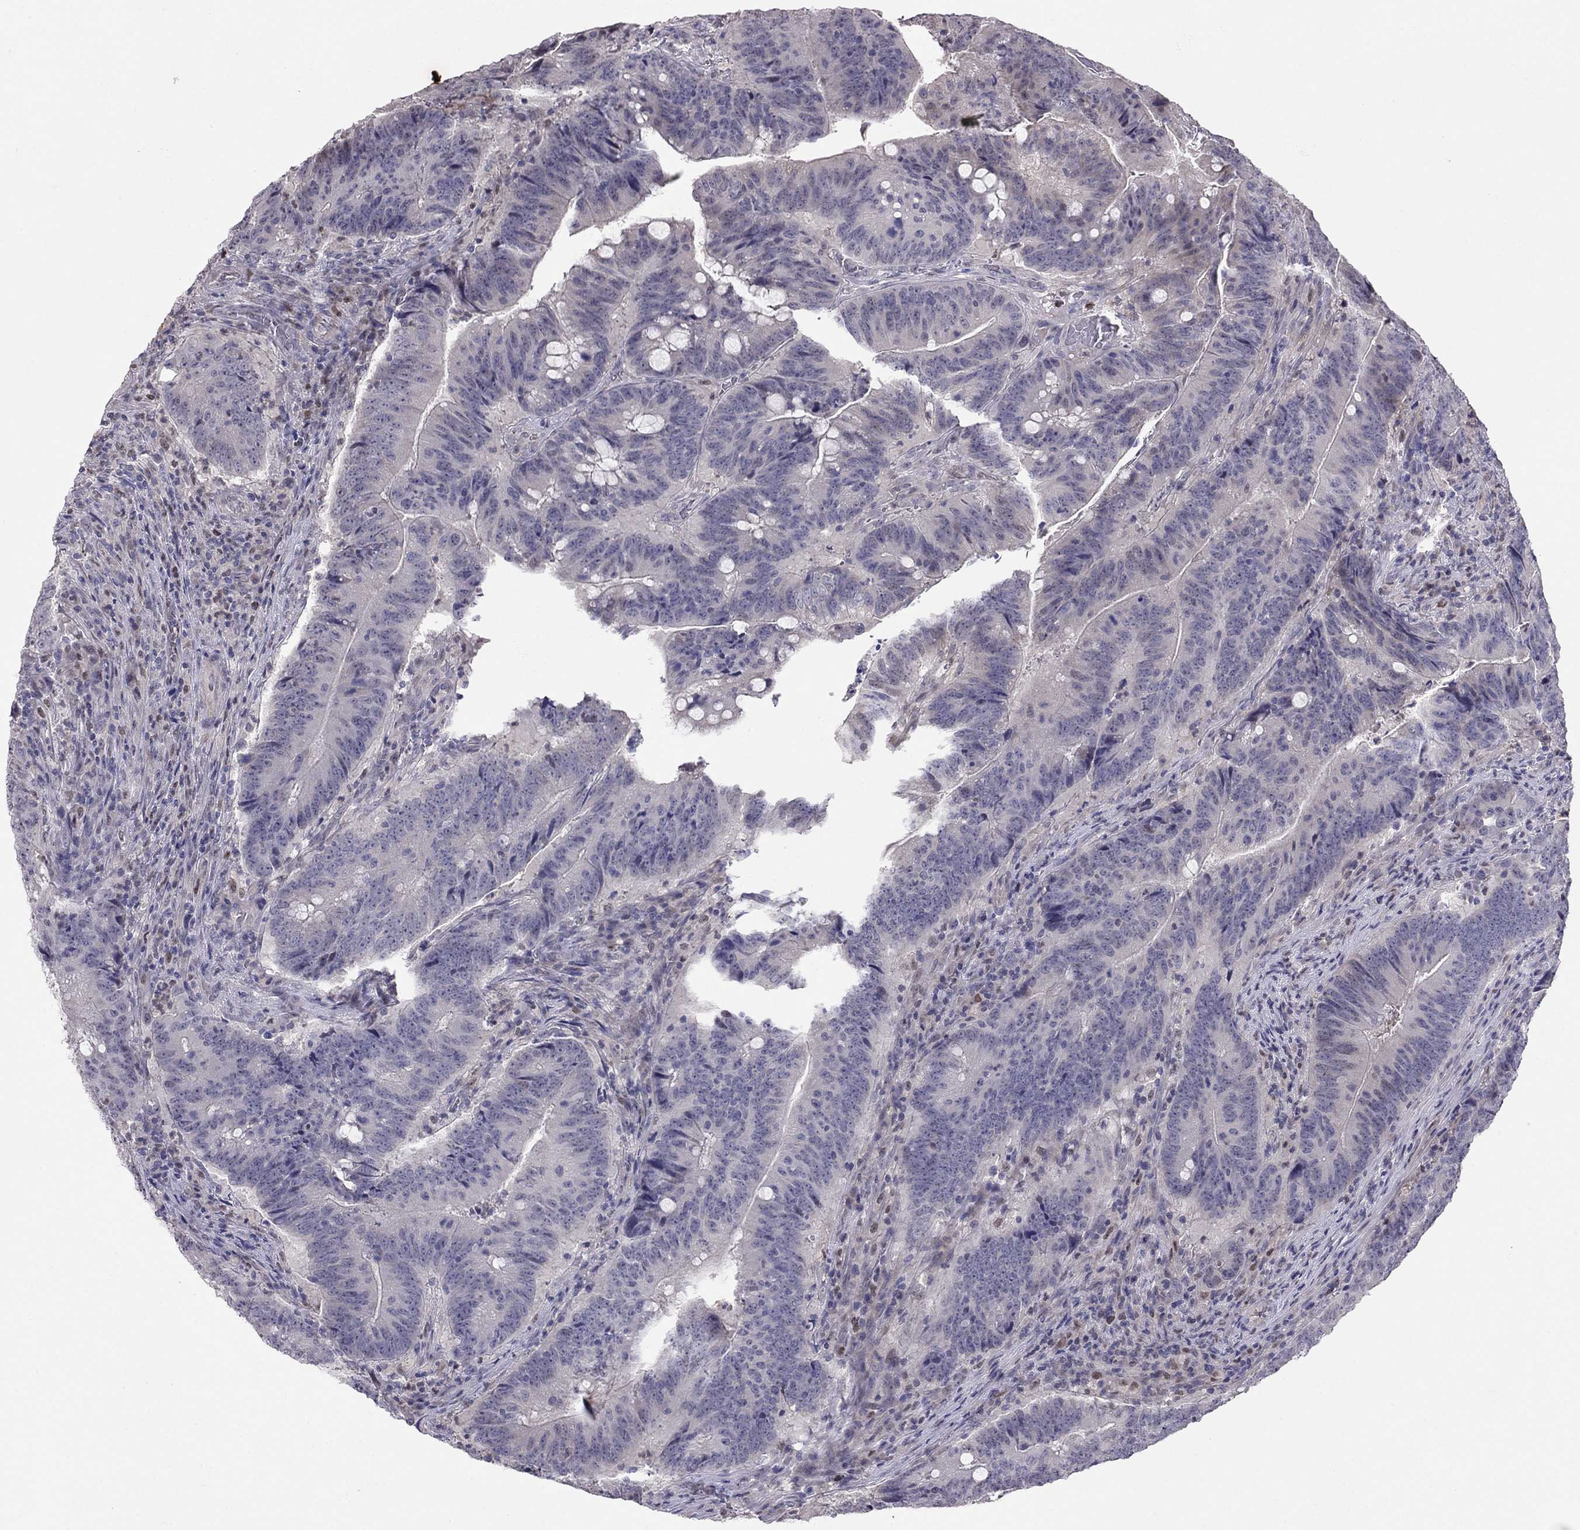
{"staining": {"intensity": "negative", "quantity": "none", "location": "none"}, "tissue": "colorectal cancer", "cell_type": "Tumor cells", "image_type": "cancer", "snomed": [{"axis": "morphology", "description": "Adenocarcinoma, NOS"}, {"axis": "topography", "description": "Colon"}], "caption": "There is no significant positivity in tumor cells of adenocarcinoma (colorectal).", "gene": "LRRC39", "patient": {"sex": "female", "age": 87}}